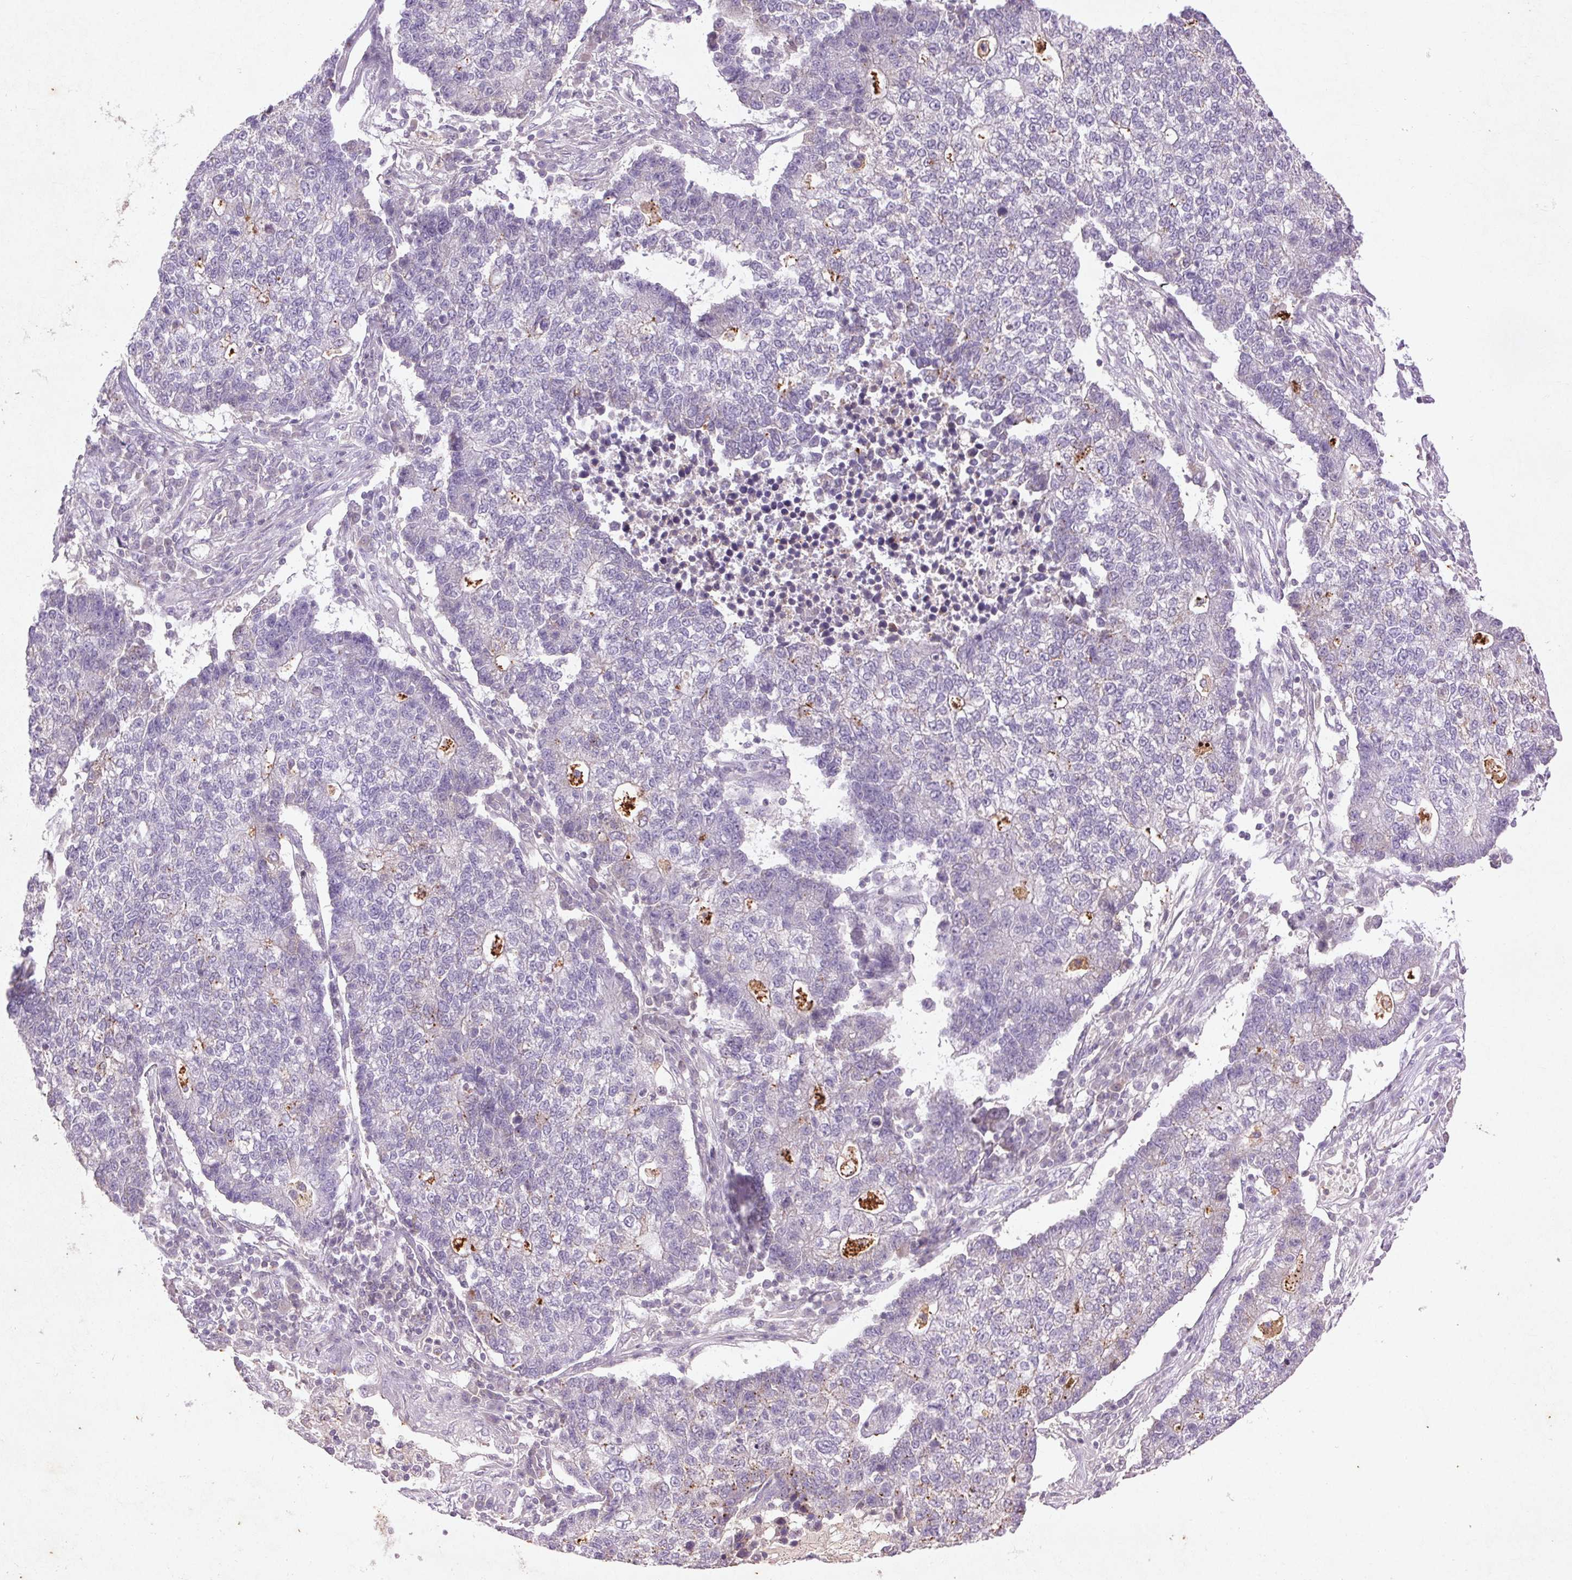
{"staining": {"intensity": "negative", "quantity": "none", "location": "none"}, "tissue": "lung cancer", "cell_type": "Tumor cells", "image_type": "cancer", "snomed": [{"axis": "morphology", "description": "Adenocarcinoma, NOS"}, {"axis": "topography", "description": "Lung"}], "caption": "DAB (3,3'-diaminobenzidine) immunohistochemical staining of human lung cancer (adenocarcinoma) demonstrates no significant expression in tumor cells.", "gene": "FNDC7", "patient": {"sex": "male", "age": 57}}